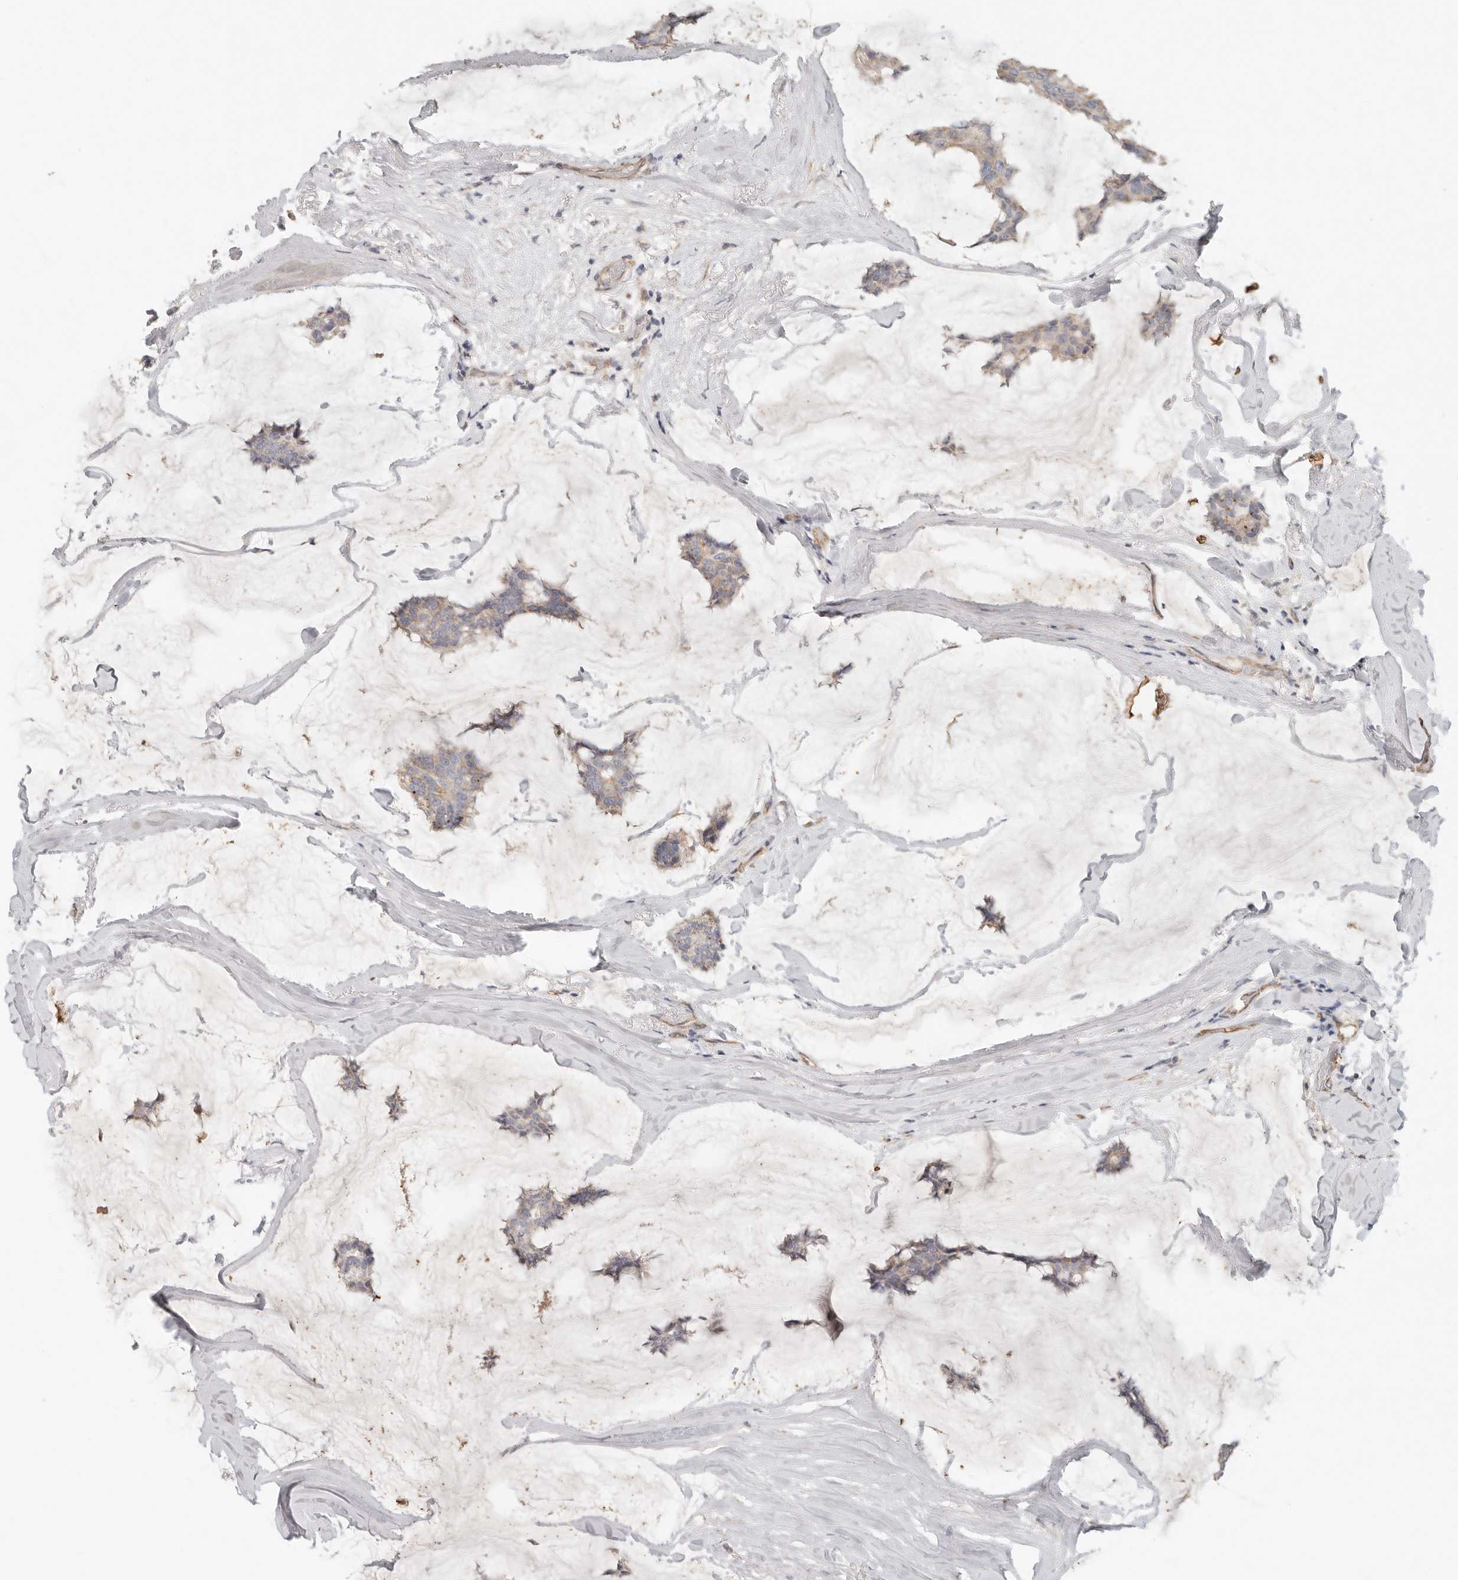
{"staining": {"intensity": "weak", "quantity": "<25%", "location": "cytoplasmic/membranous"}, "tissue": "breast cancer", "cell_type": "Tumor cells", "image_type": "cancer", "snomed": [{"axis": "morphology", "description": "Duct carcinoma"}, {"axis": "topography", "description": "Breast"}], "caption": "Tumor cells are negative for protein expression in human breast cancer (intraductal carcinoma).", "gene": "SPRING1", "patient": {"sex": "female", "age": 93}}